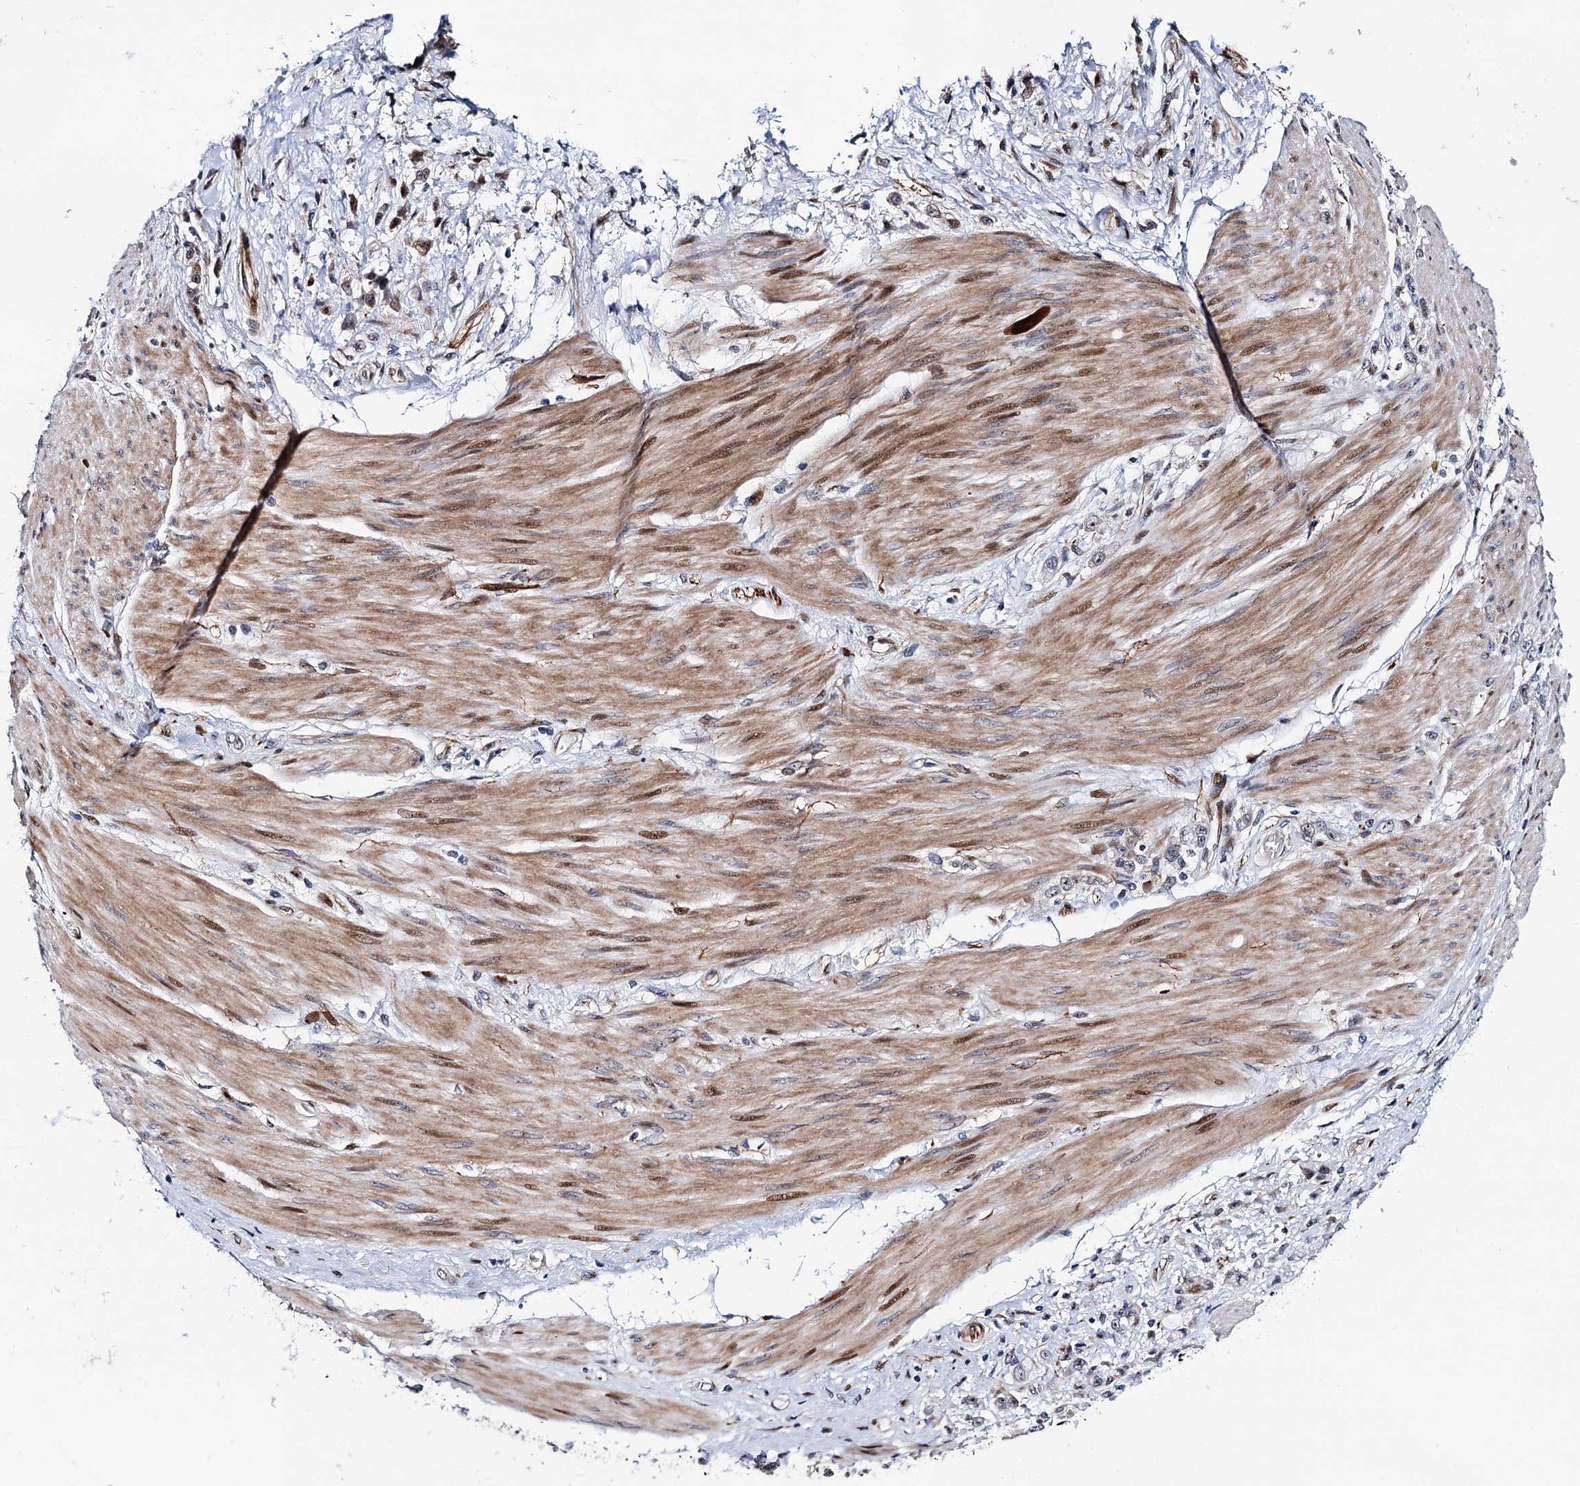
{"staining": {"intensity": "negative", "quantity": "none", "location": "none"}, "tissue": "stomach cancer", "cell_type": "Tumor cells", "image_type": "cancer", "snomed": [{"axis": "morphology", "description": "Adenocarcinoma, NOS"}, {"axis": "topography", "description": "Stomach"}], "caption": "This is an immunohistochemistry photomicrograph of stomach adenocarcinoma. There is no positivity in tumor cells.", "gene": "TRMT112", "patient": {"sex": "female", "age": 60}}